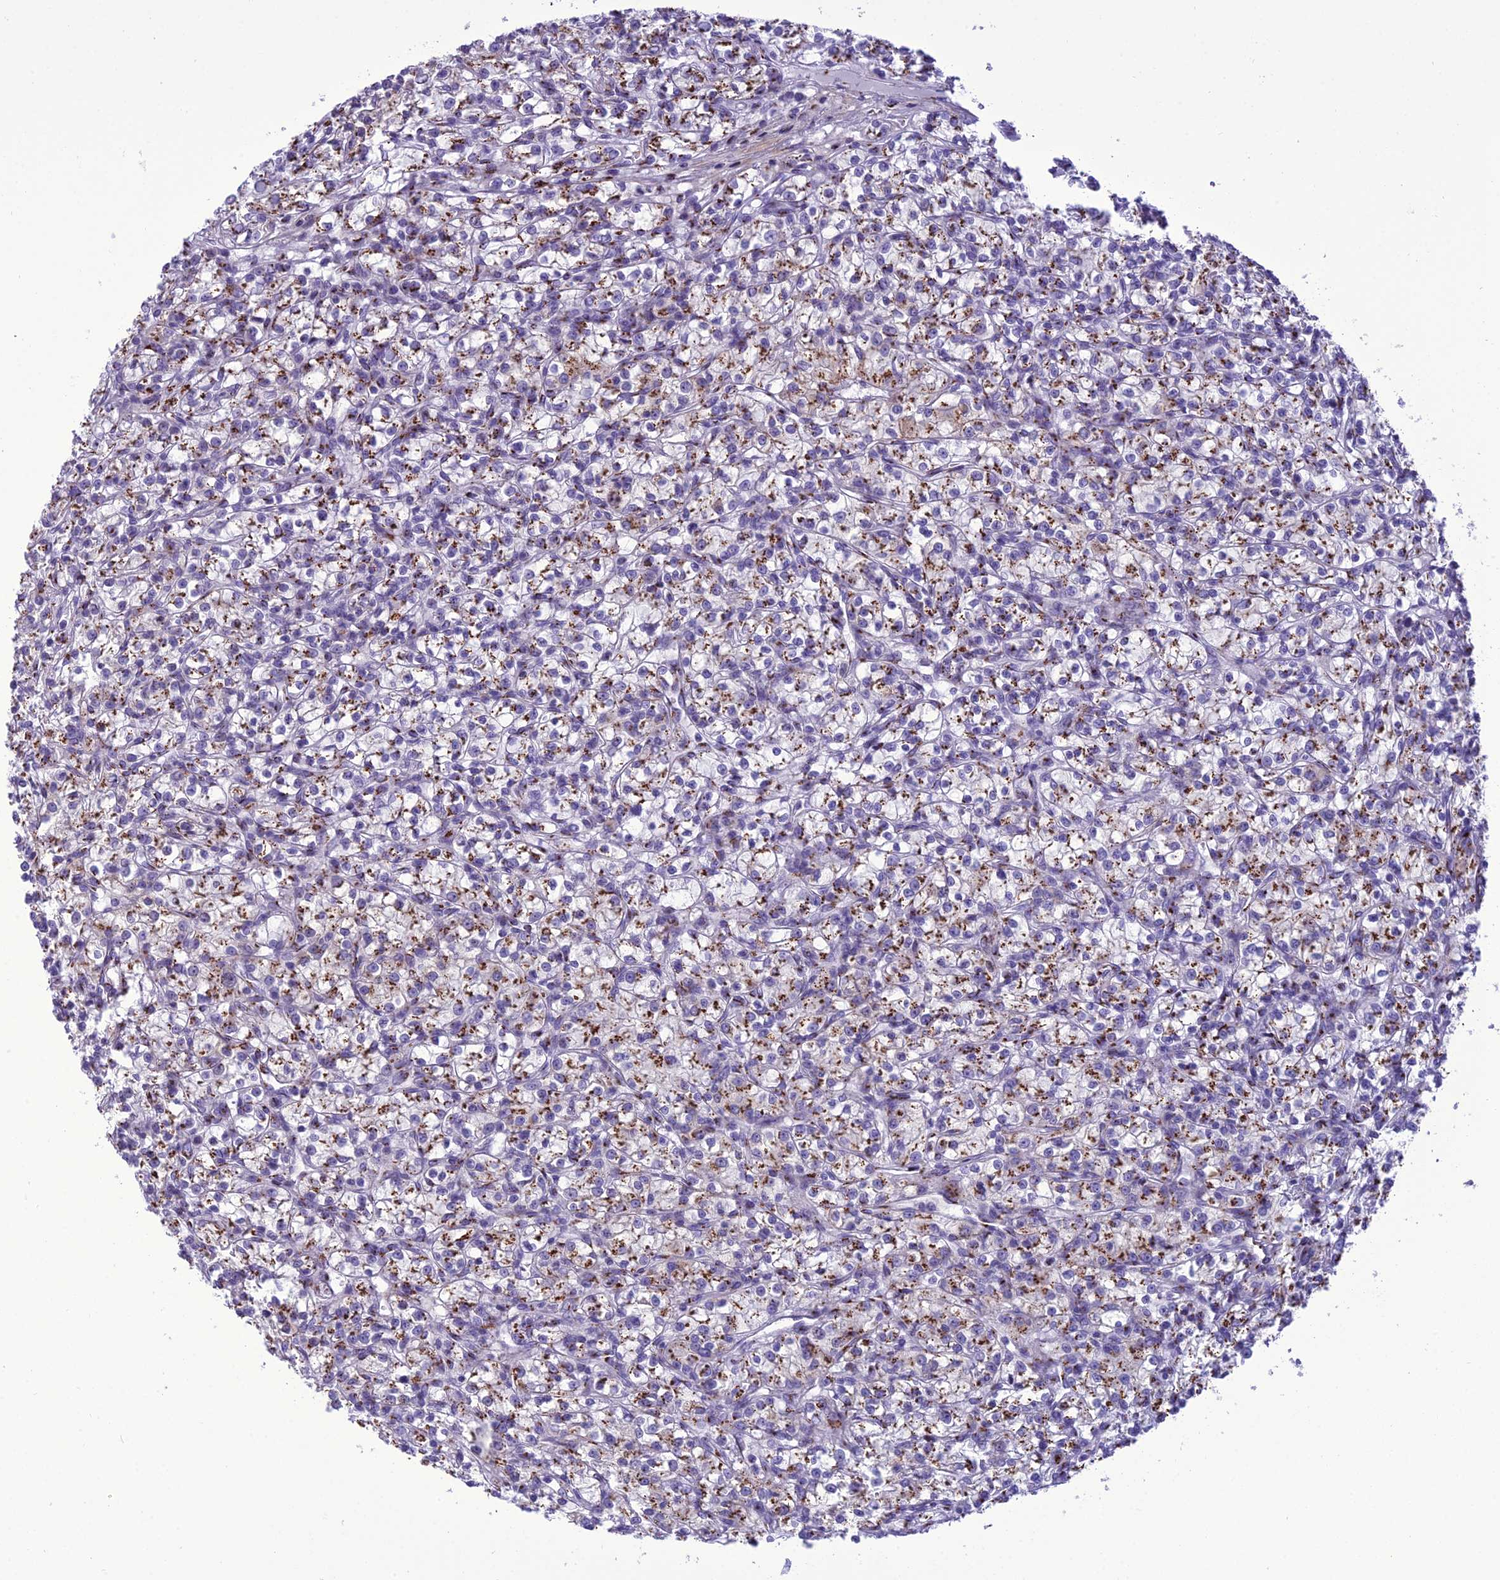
{"staining": {"intensity": "moderate", "quantity": ">75%", "location": "cytoplasmic/membranous"}, "tissue": "renal cancer", "cell_type": "Tumor cells", "image_type": "cancer", "snomed": [{"axis": "morphology", "description": "Adenocarcinoma, NOS"}, {"axis": "topography", "description": "Kidney"}], "caption": "The micrograph reveals staining of adenocarcinoma (renal), revealing moderate cytoplasmic/membranous protein expression (brown color) within tumor cells.", "gene": "GOLM2", "patient": {"sex": "female", "age": 59}}